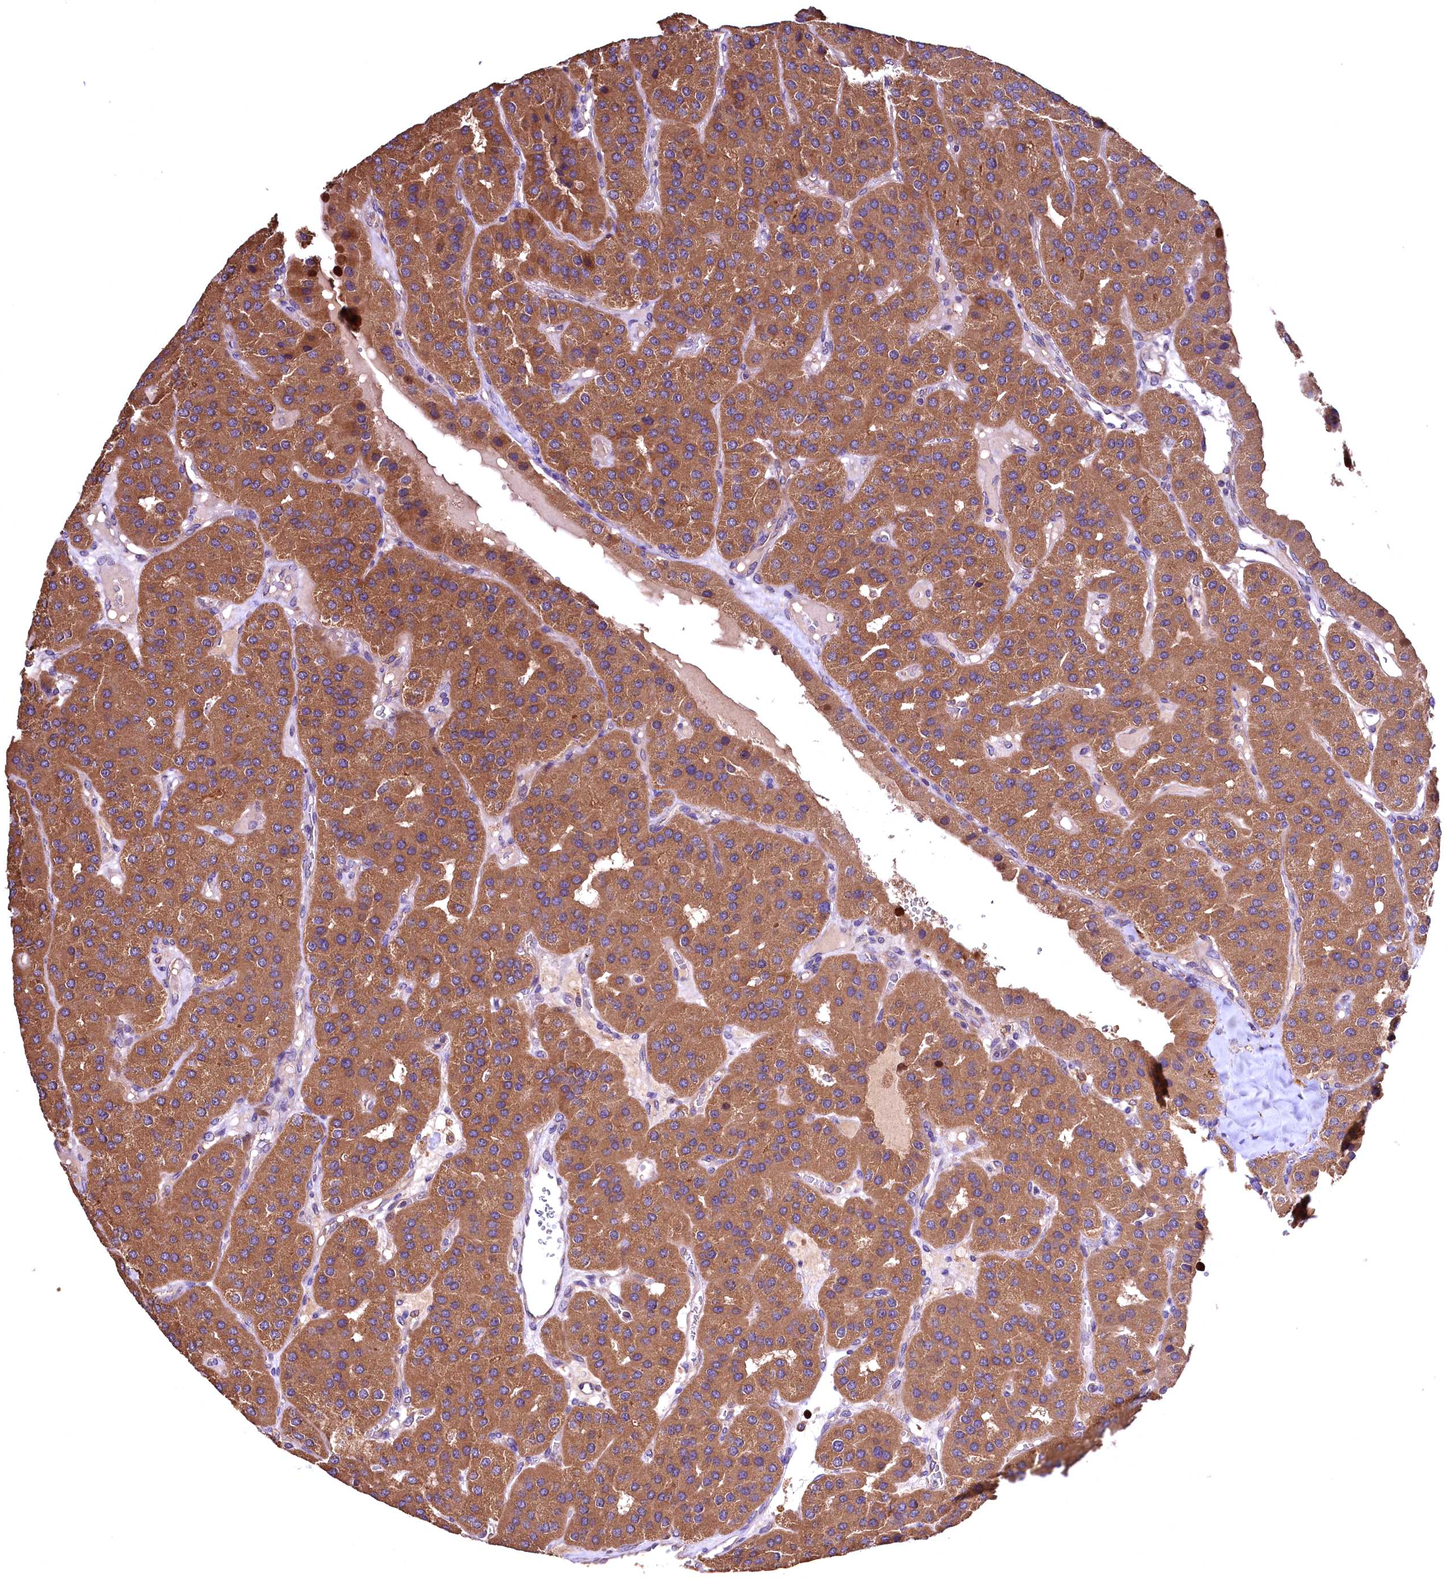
{"staining": {"intensity": "moderate", "quantity": ">75%", "location": "cytoplasmic/membranous"}, "tissue": "parathyroid gland", "cell_type": "Glandular cells", "image_type": "normal", "snomed": [{"axis": "morphology", "description": "Normal tissue, NOS"}, {"axis": "morphology", "description": "Adenoma, NOS"}, {"axis": "topography", "description": "Parathyroid gland"}], "caption": "This micrograph displays IHC staining of normal human parathyroid gland, with medium moderate cytoplasmic/membranous staining in about >75% of glandular cells.", "gene": "ENKD1", "patient": {"sex": "female", "age": 86}}